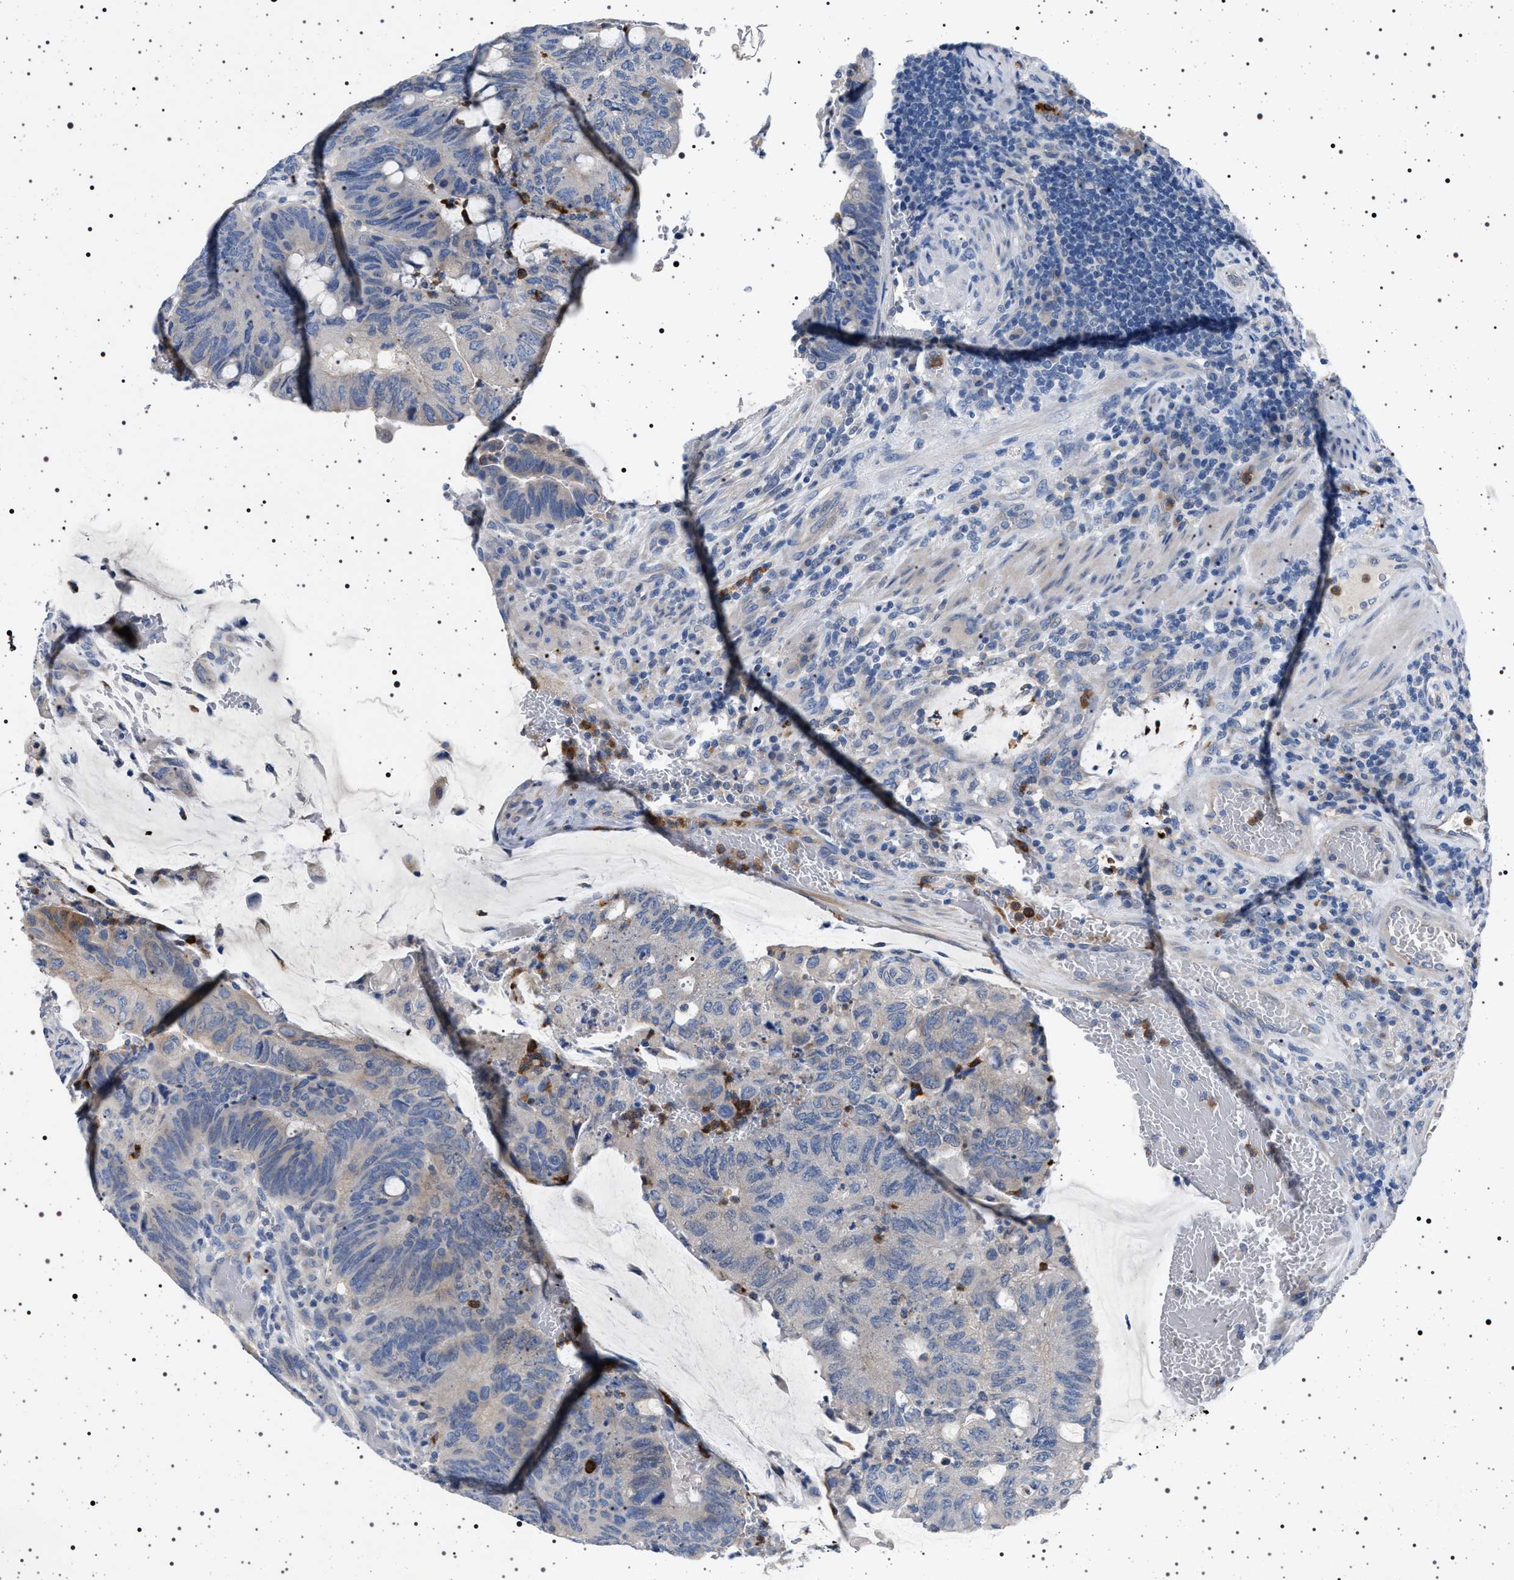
{"staining": {"intensity": "negative", "quantity": "none", "location": "none"}, "tissue": "colorectal cancer", "cell_type": "Tumor cells", "image_type": "cancer", "snomed": [{"axis": "morphology", "description": "Normal tissue, NOS"}, {"axis": "morphology", "description": "Adenocarcinoma, NOS"}, {"axis": "topography", "description": "Rectum"}, {"axis": "topography", "description": "Peripheral nerve tissue"}], "caption": "A photomicrograph of colorectal adenocarcinoma stained for a protein exhibits no brown staining in tumor cells.", "gene": "NAT9", "patient": {"sex": "male", "age": 92}}